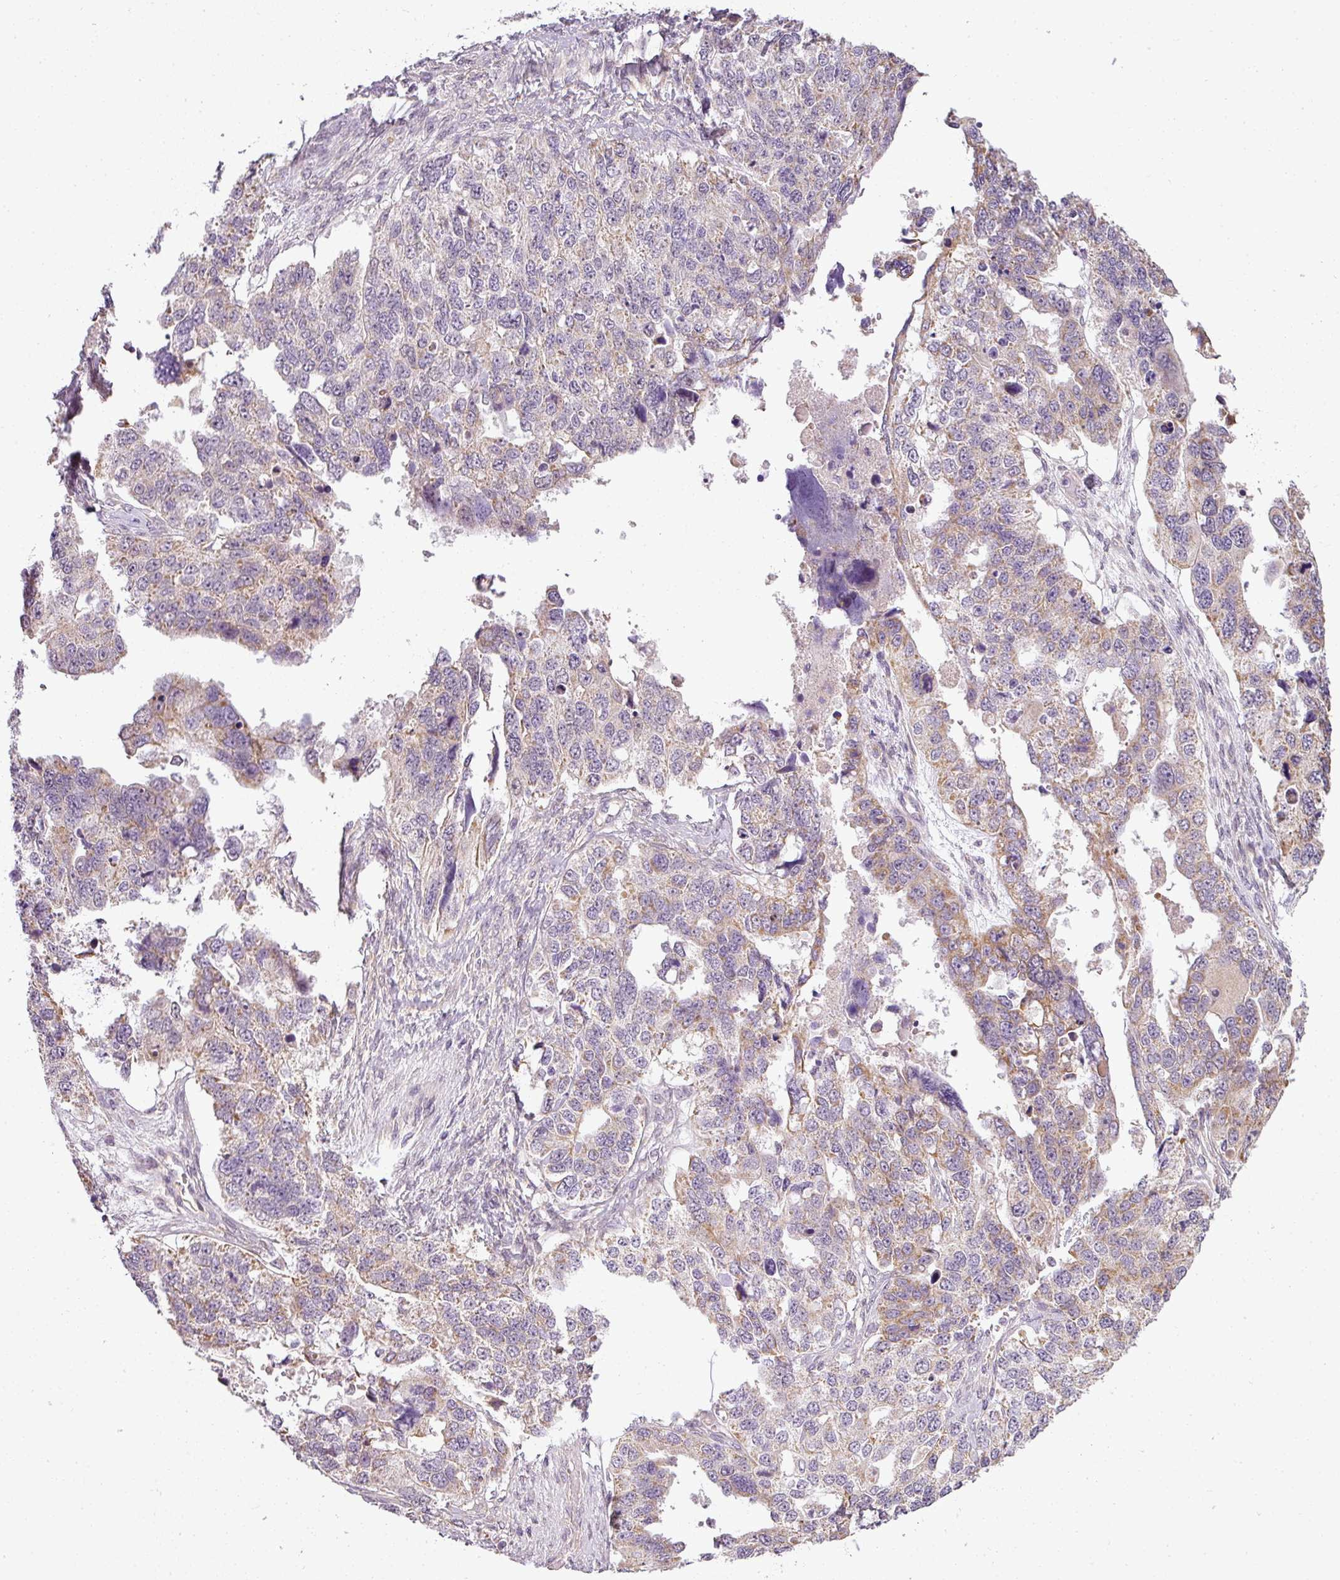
{"staining": {"intensity": "moderate", "quantity": "25%-75%", "location": "cytoplasmic/membranous"}, "tissue": "ovarian cancer", "cell_type": "Tumor cells", "image_type": "cancer", "snomed": [{"axis": "morphology", "description": "Cystadenocarcinoma, serous, NOS"}, {"axis": "topography", "description": "Ovary"}], "caption": "Protein staining of ovarian cancer tissue reveals moderate cytoplasmic/membranous expression in about 25%-75% of tumor cells. The staining is performed using DAB brown chromogen to label protein expression. The nuclei are counter-stained blue using hematoxylin.", "gene": "LY75", "patient": {"sex": "female", "age": 76}}